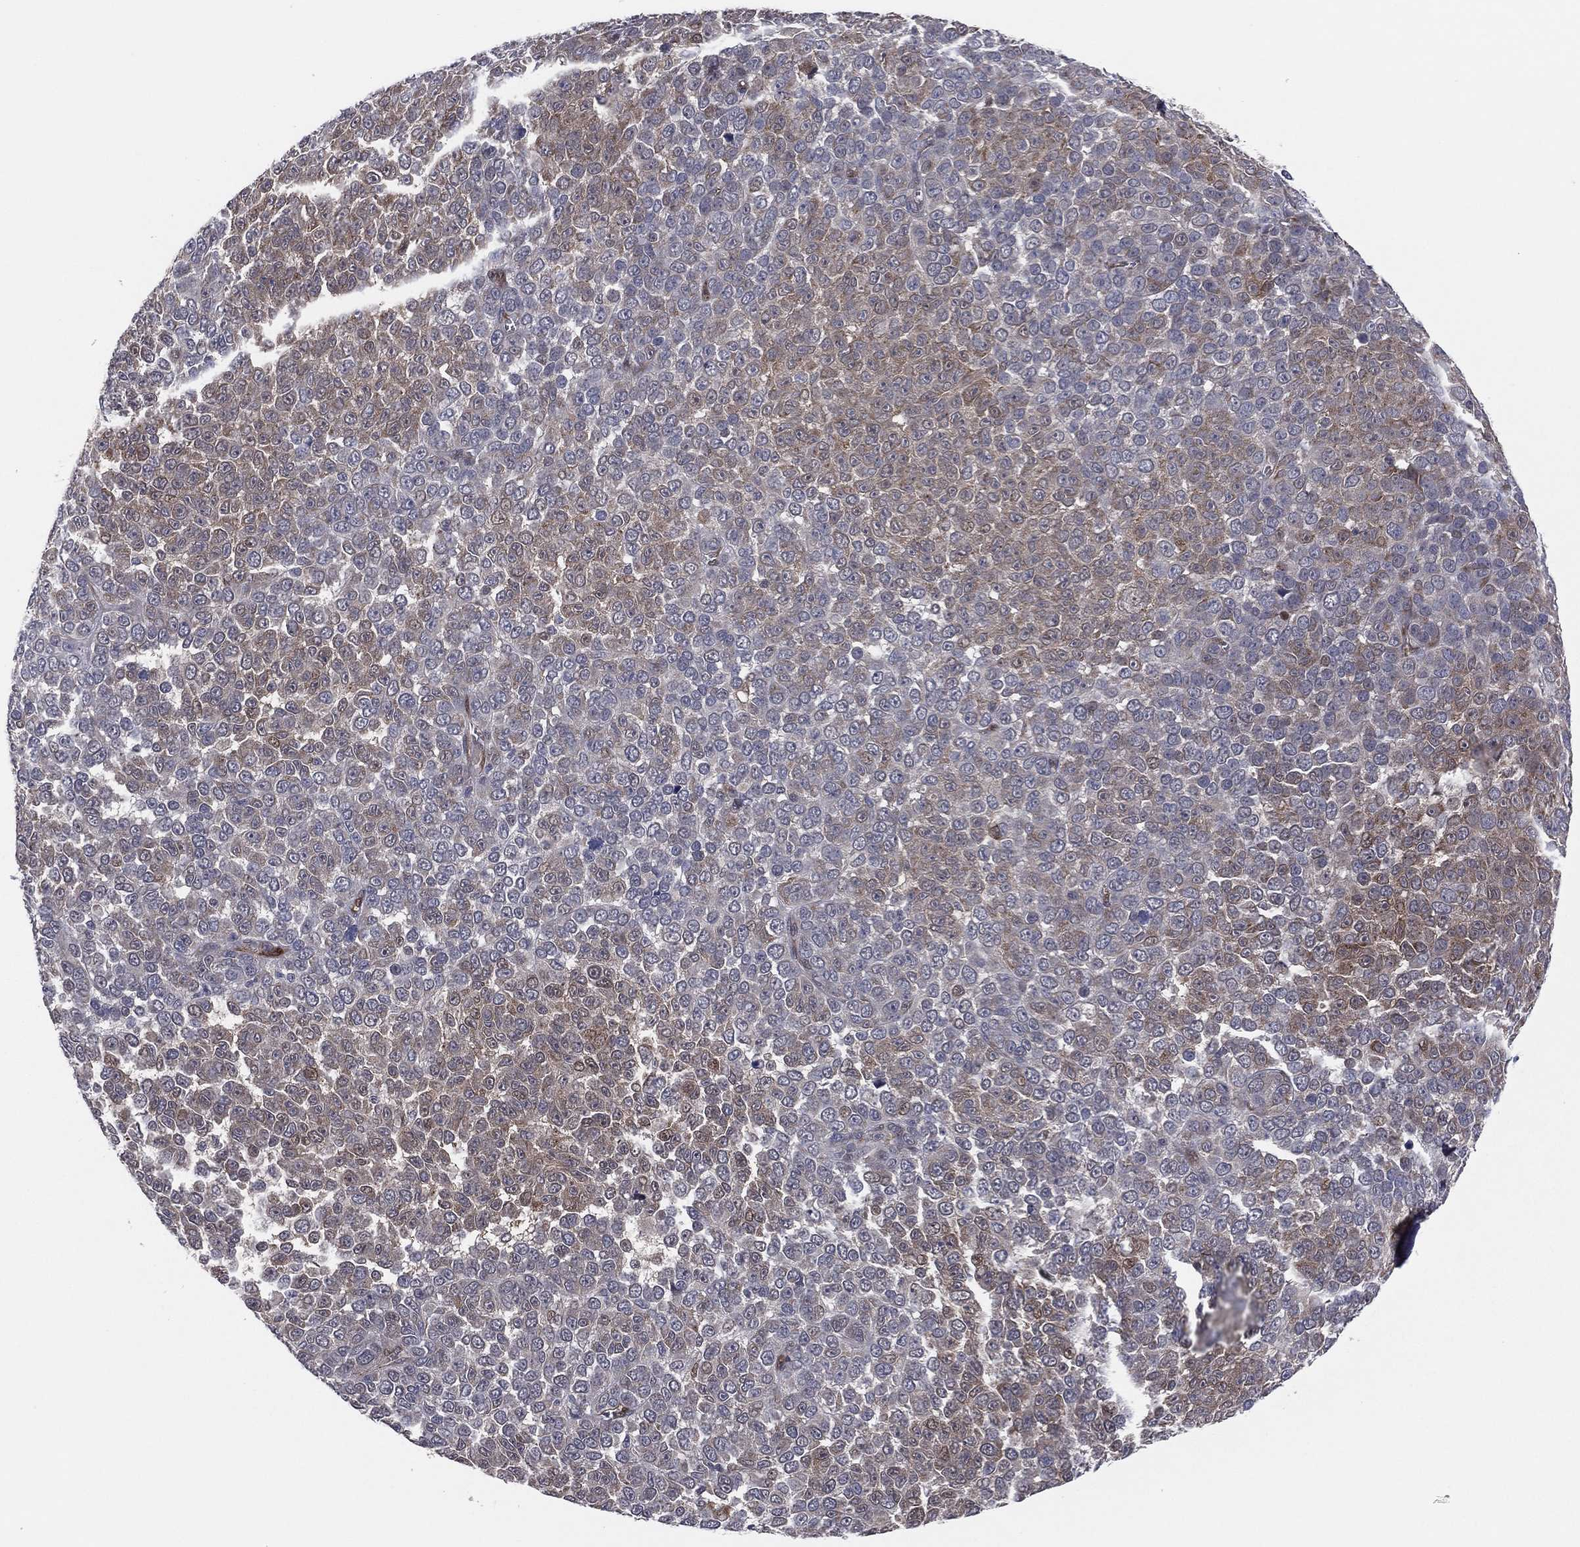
{"staining": {"intensity": "weak", "quantity": "25%-75%", "location": "cytoplasmic/membranous"}, "tissue": "melanoma", "cell_type": "Tumor cells", "image_type": "cancer", "snomed": [{"axis": "morphology", "description": "Malignant melanoma, NOS"}, {"axis": "topography", "description": "Skin"}], "caption": "IHC of melanoma exhibits low levels of weak cytoplasmic/membranous positivity in approximately 25%-75% of tumor cells.", "gene": "SNCG", "patient": {"sex": "female", "age": 95}}